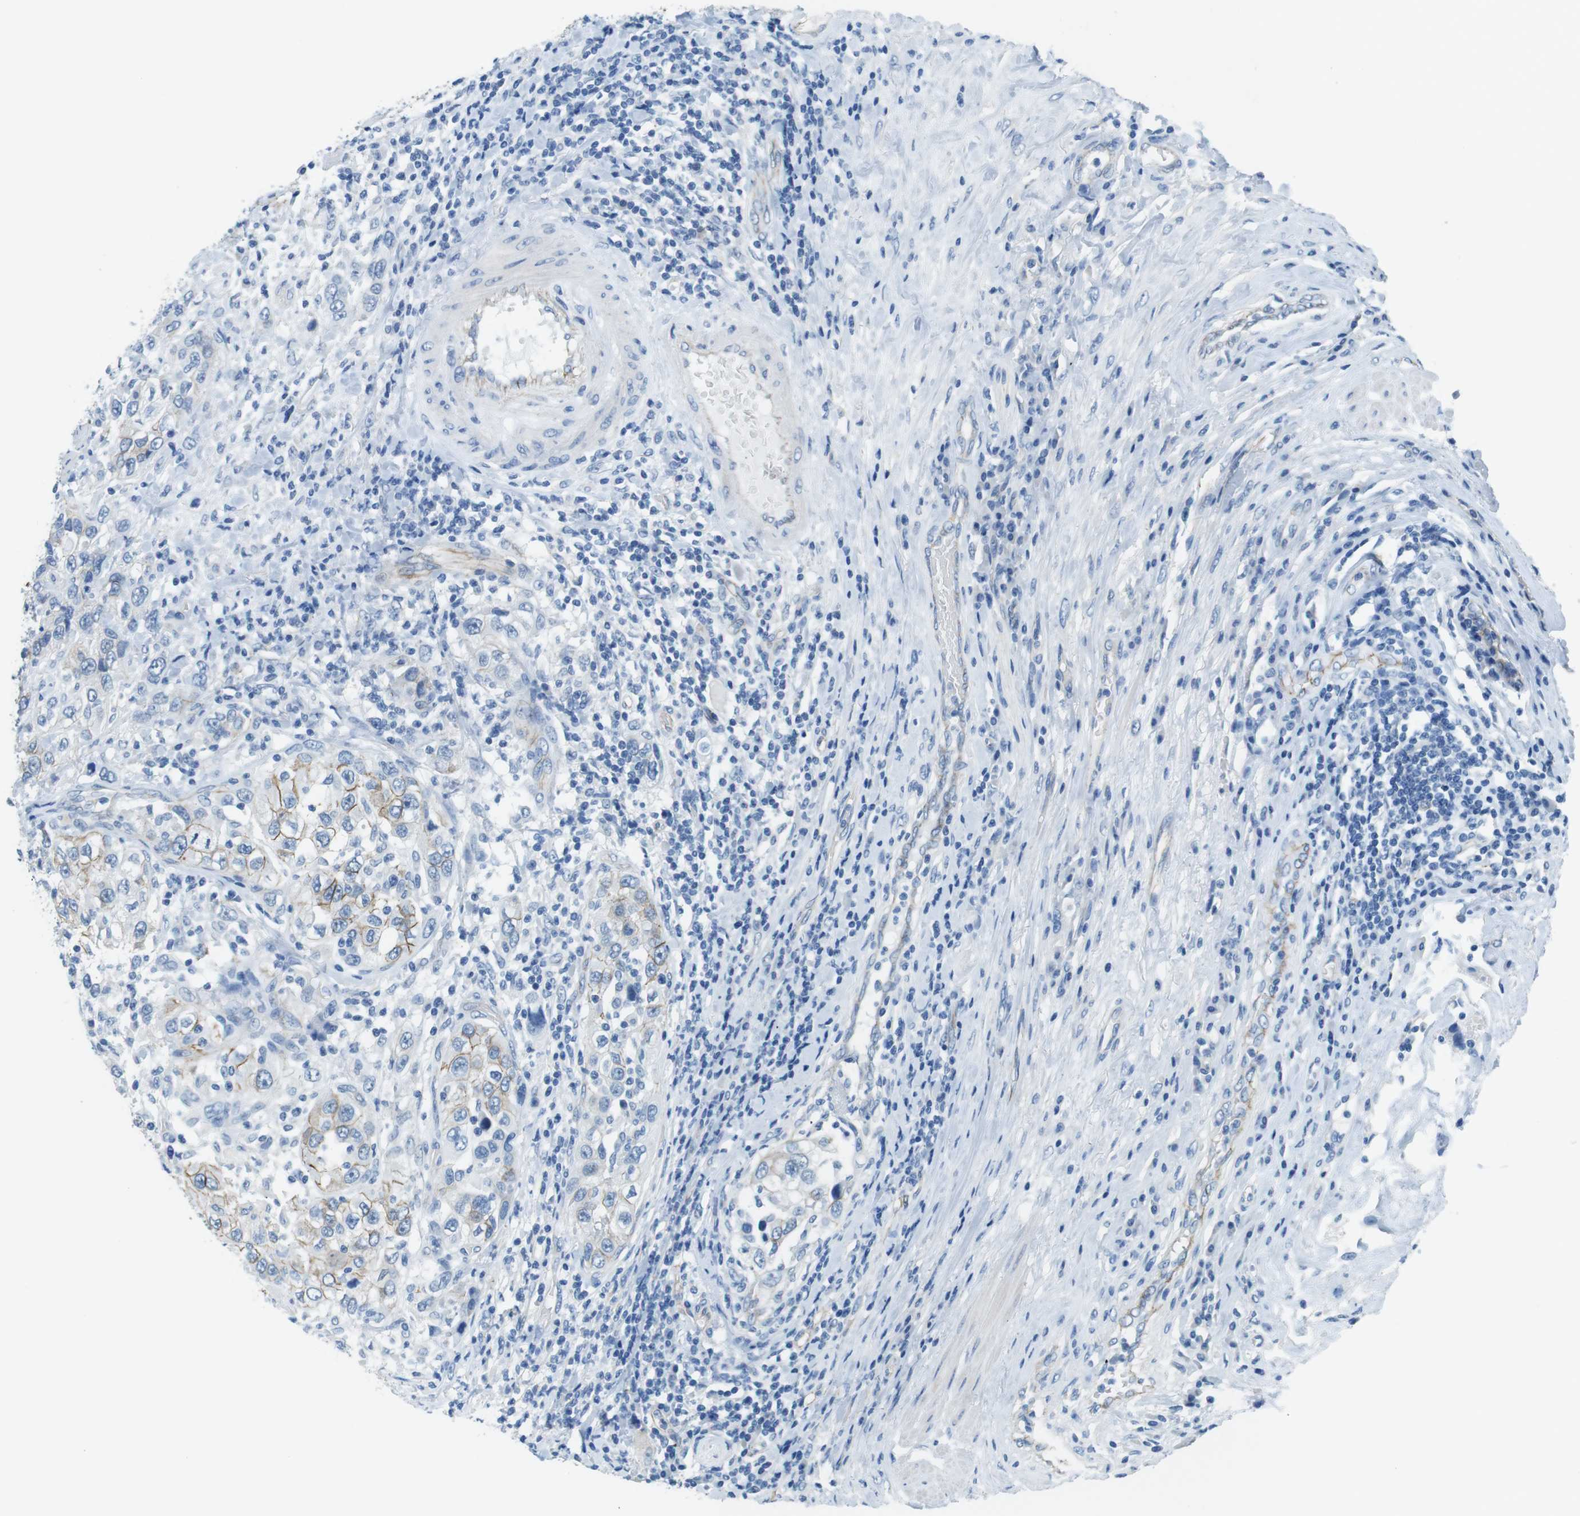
{"staining": {"intensity": "moderate", "quantity": "<25%", "location": "cytoplasmic/membranous"}, "tissue": "urothelial cancer", "cell_type": "Tumor cells", "image_type": "cancer", "snomed": [{"axis": "morphology", "description": "Urothelial carcinoma, High grade"}, {"axis": "topography", "description": "Urinary bladder"}], "caption": "Human high-grade urothelial carcinoma stained for a protein (brown) shows moderate cytoplasmic/membranous positive staining in approximately <25% of tumor cells.", "gene": "SLC6A6", "patient": {"sex": "female", "age": 80}}